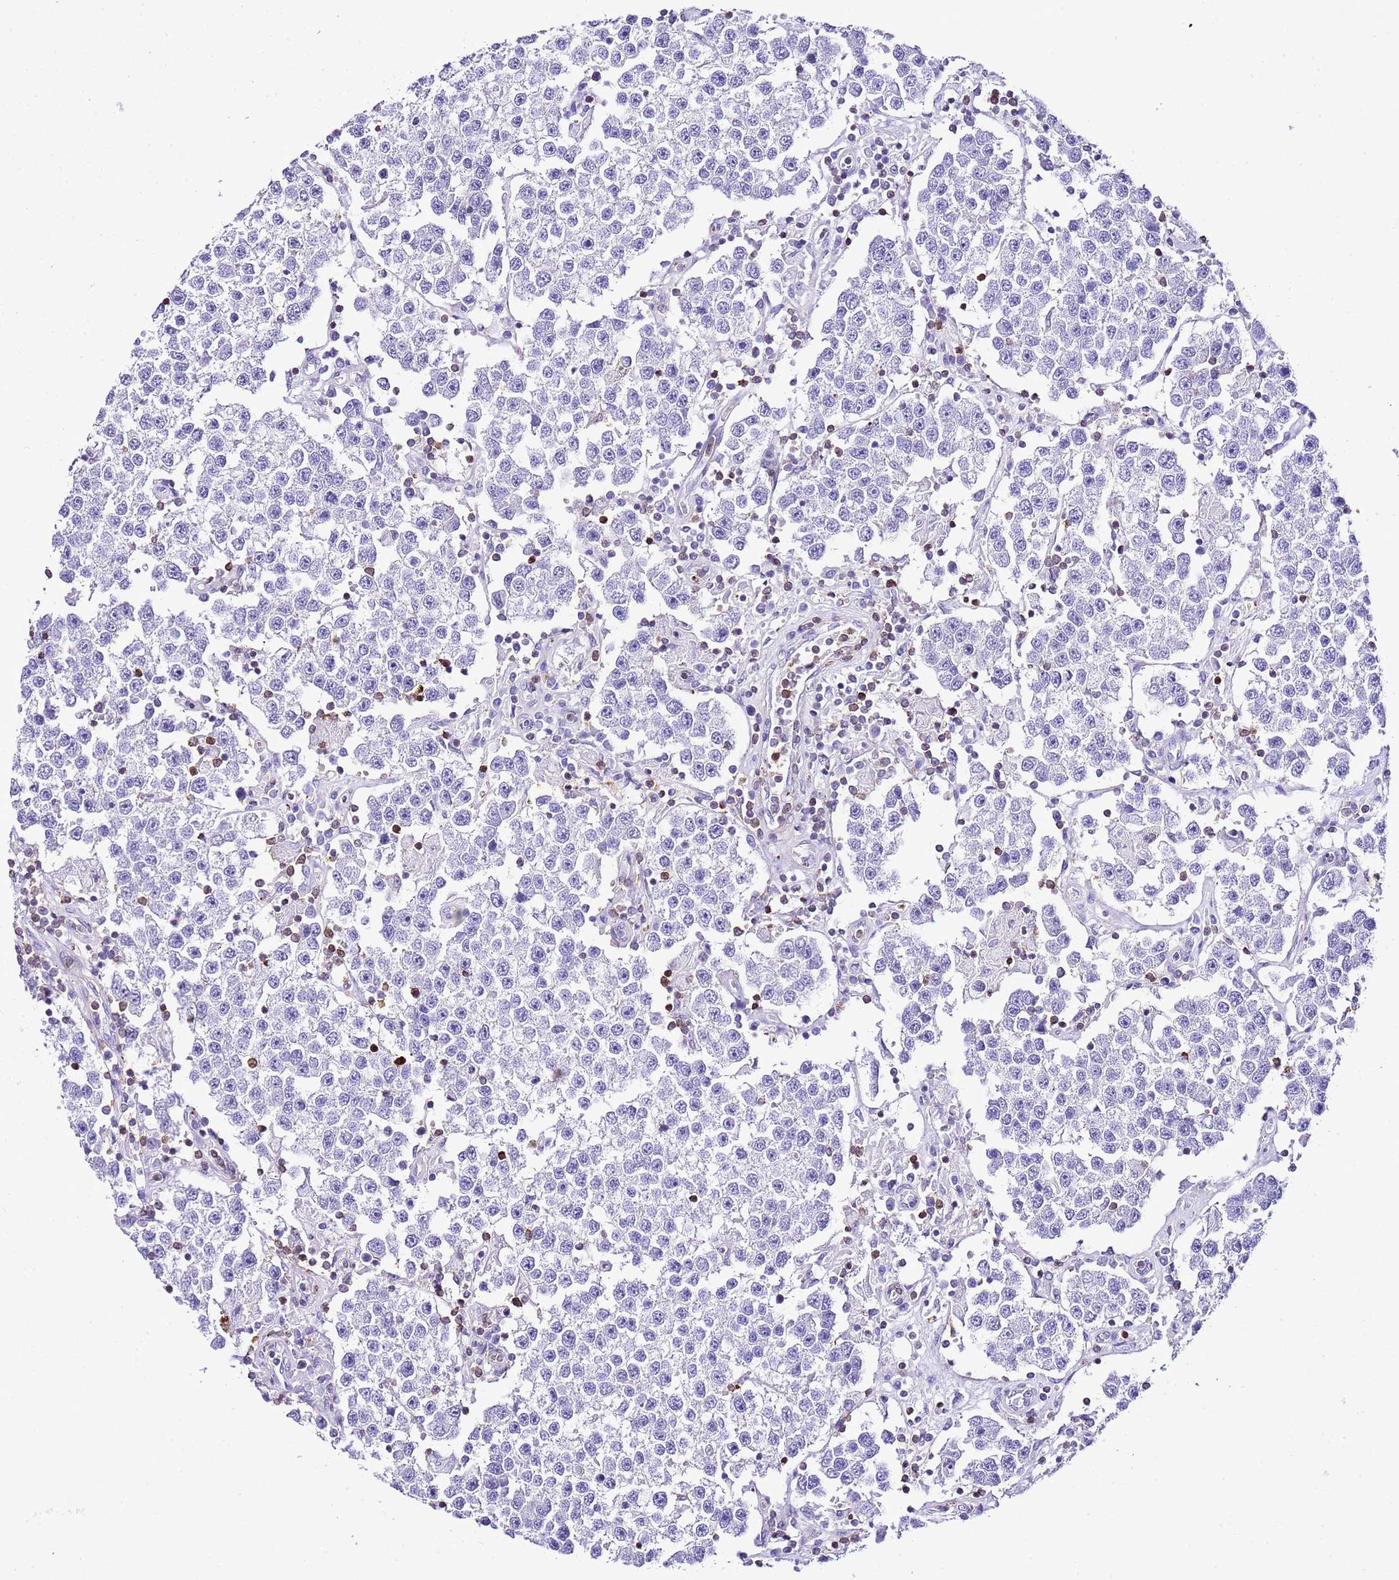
{"staining": {"intensity": "negative", "quantity": "none", "location": "none"}, "tissue": "testis cancer", "cell_type": "Tumor cells", "image_type": "cancer", "snomed": [{"axis": "morphology", "description": "Seminoma, NOS"}, {"axis": "topography", "description": "Testis"}], "caption": "Tumor cells are negative for protein expression in human seminoma (testis).", "gene": "CNN2", "patient": {"sex": "male", "age": 37}}